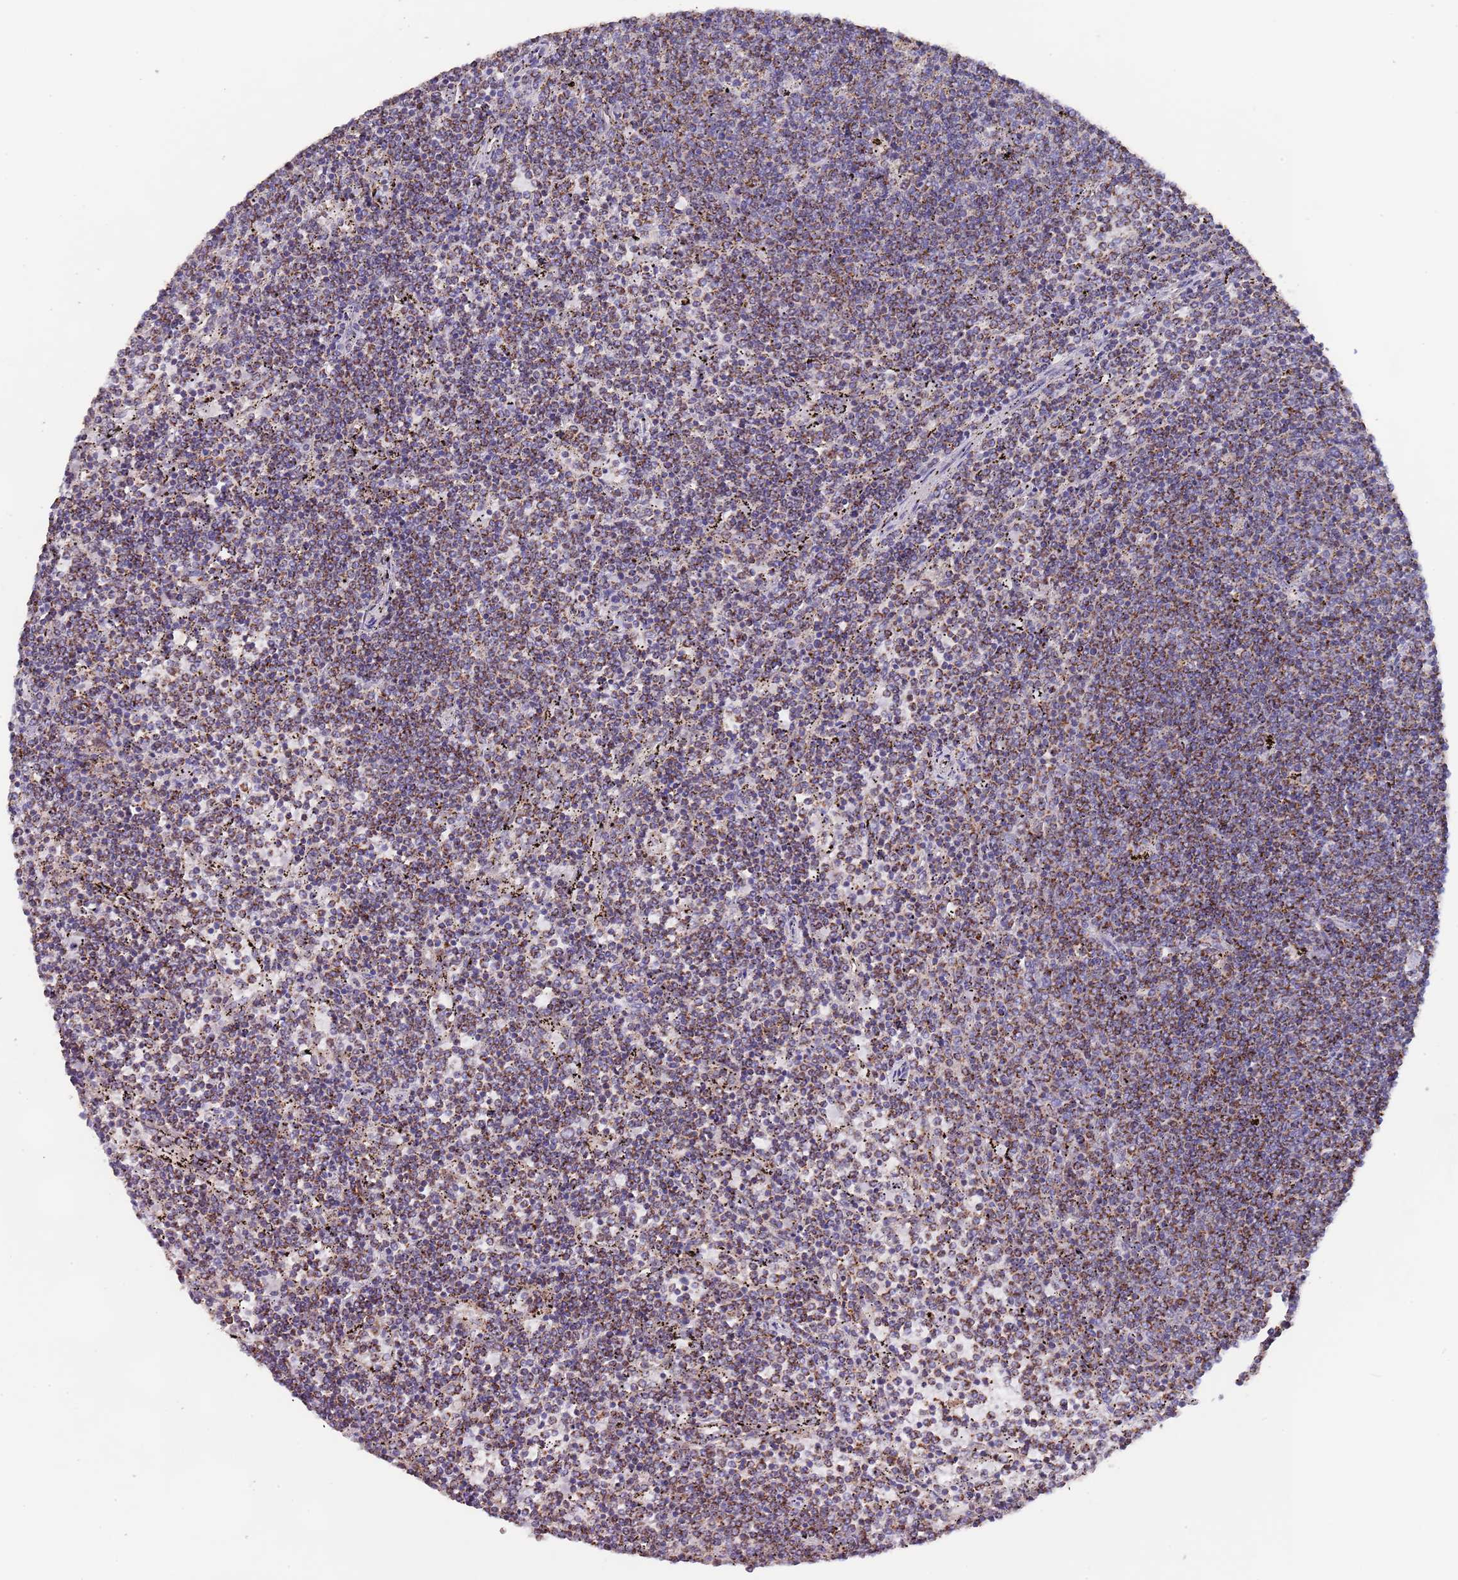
{"staining": {"intensity": "strong", "quantity": "25%-75%", "location": "cytoplasmic/membranous"}, "tissue": "lymphoma", "cell_type": "Tumor cells", "image_type": "cancer", "snomed": [{"axis": "morphology", "description": "Malignant lymphoma, non-Hodgkin's type, Low grade"}, {"axis": "topography", "description": "Spleen"}], "caption": "Strong cytoplasmic/membranous protein staining is identified in about 25%-75% of tumor cells in lymphoma.", "gene": "PGP", "patient": {"sex": "female", "age": 50}}